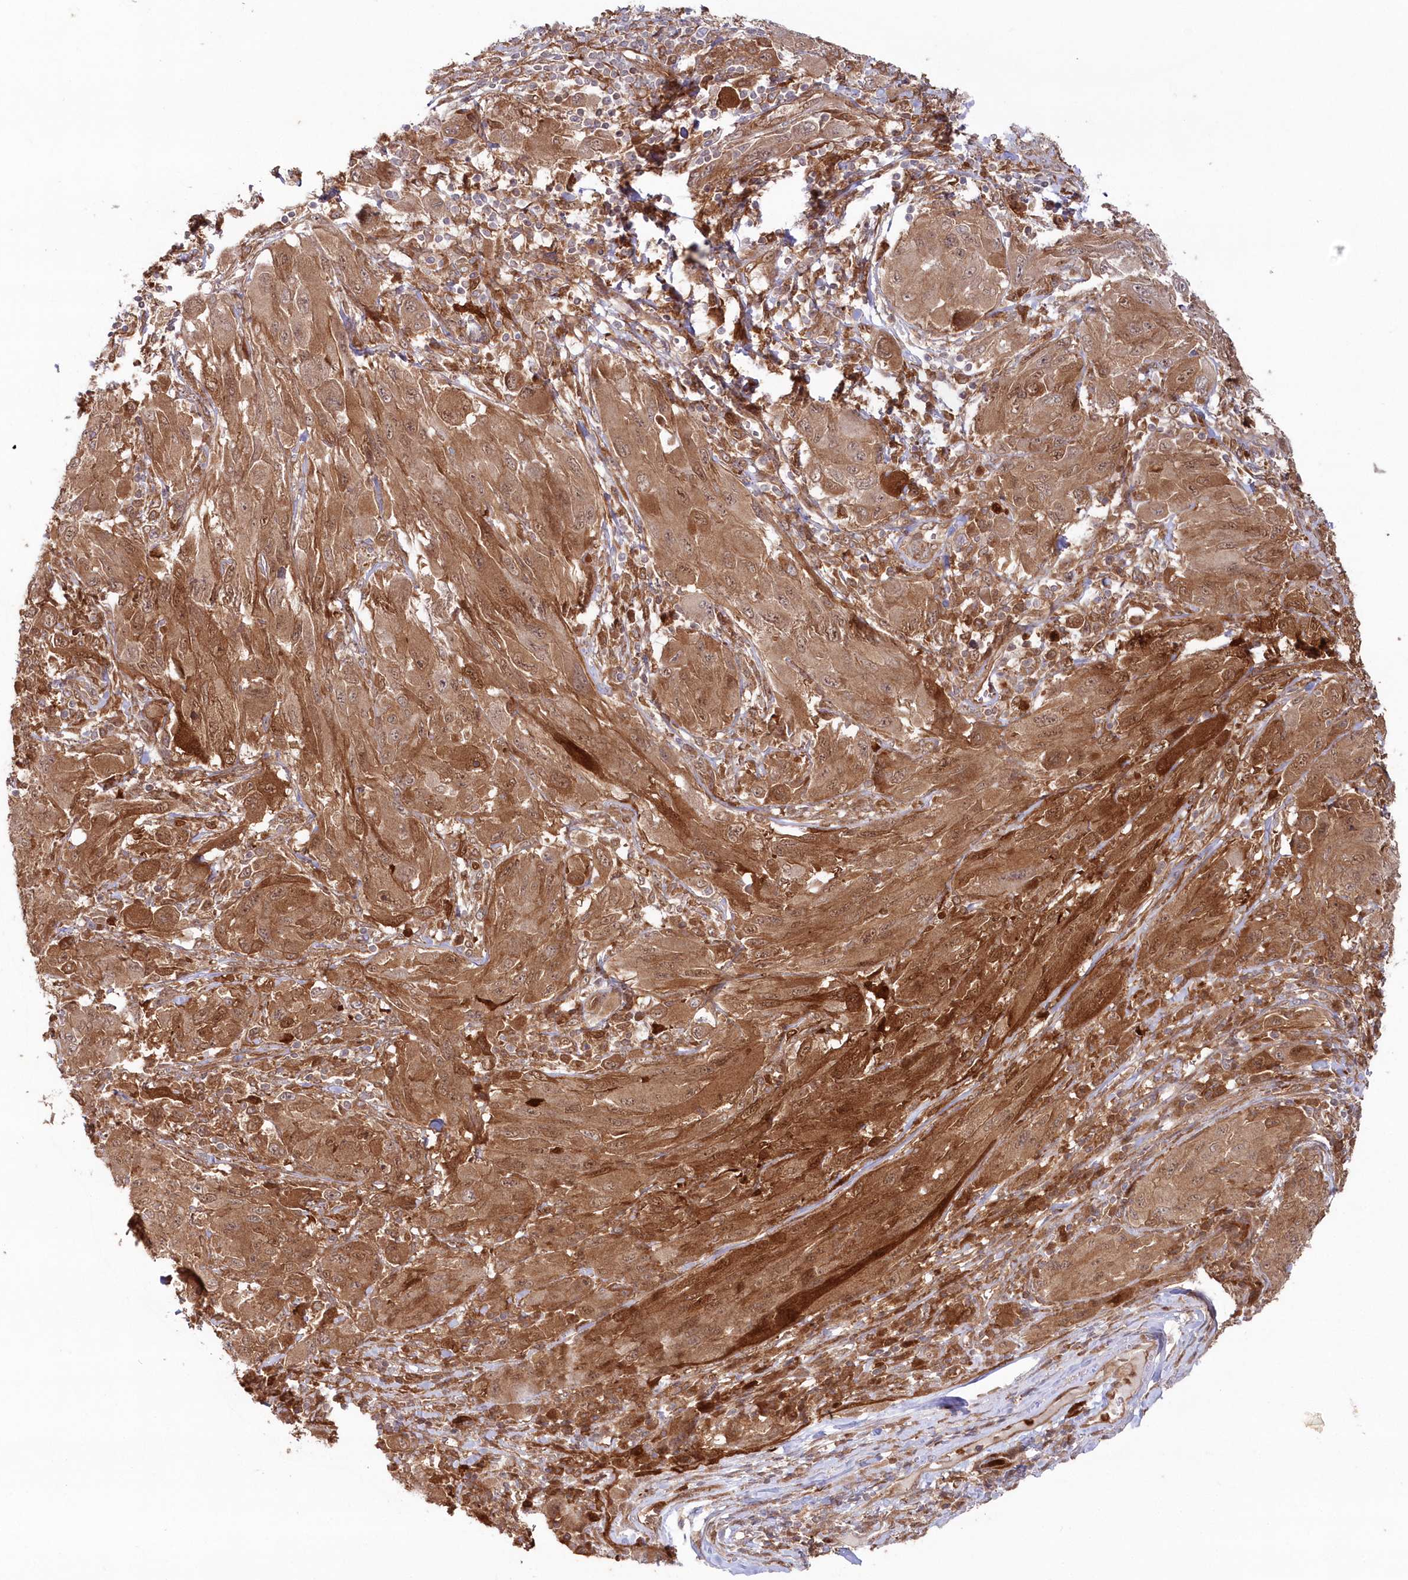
{"staining": {"intensity": "moderate", "quantity": ">75%", "location": "cytoplasmic/membranous"}, "tissue": "melanoma", "cell_type": "Tumor cells", "image_type": "cancer", "snomed": [{"axis": "morphology", "description": "Malignant melanoma, NOS"}, {"axis": "topography", "description": "Skin"}], "caption": "IHC histopathology image of melanoma stained for a protein (brown), which reveals medium levels of moderate cytoplasmic/membranous staining in about >75% of tumor cells.", "gene": "GBE1", "patient": {"sex": "female", "age": 91}}